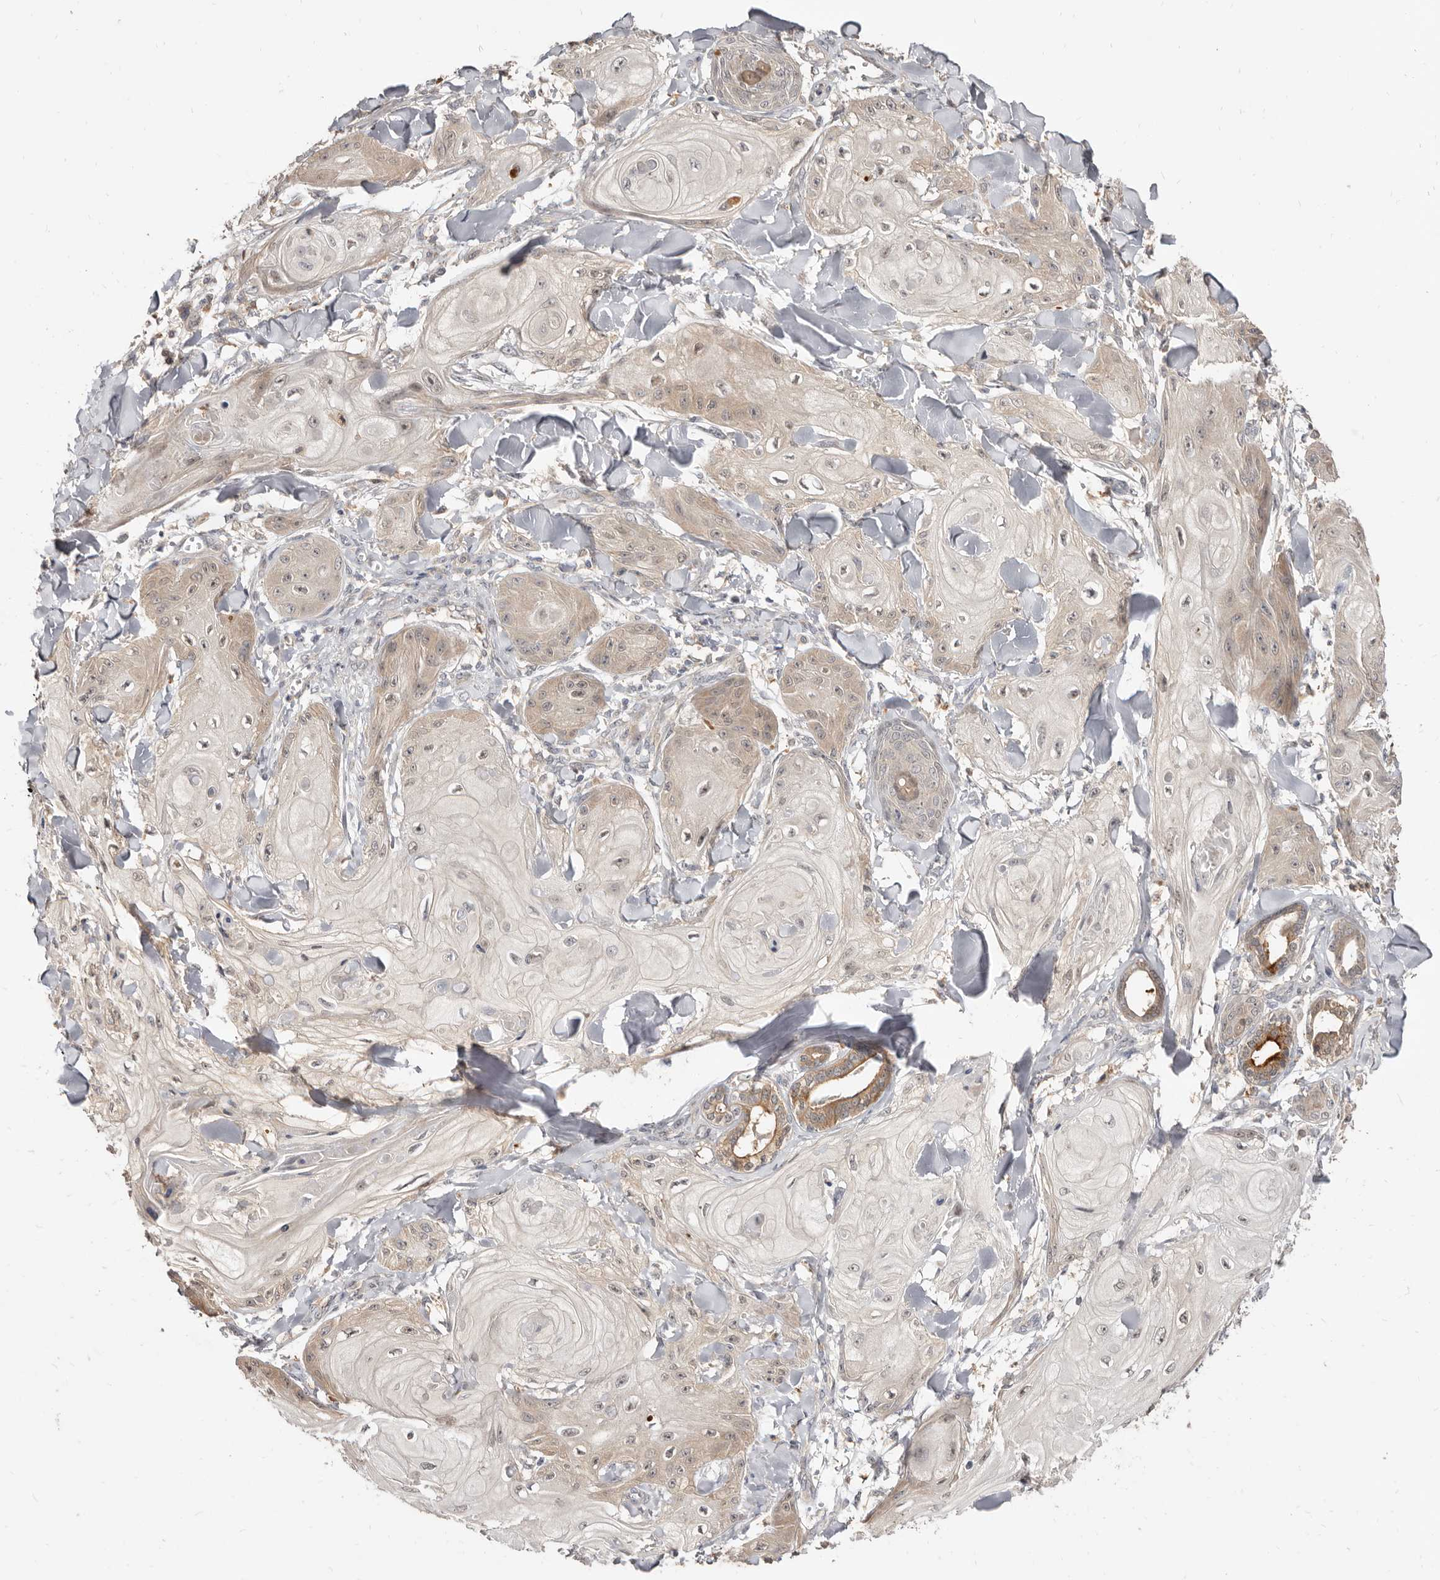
{"staining": {"intensity": "moderate", "quantity": "<25%", "location": "cytoplasmic/membranous"}, "tissue": "skin cancer", "cell_type": "Tumor cells", "image_type": "cancer", "snomed": [{"axis": "morphology", "description": "Squamous cell carcinoma, NOS"}, {"axis": "topography", "description": "Skin"}], "caption": "An image showing moderate cytoplasmic/membranous expression in about <25% of tumor cells in squamous cell carcinoma (skin), as visualized by brown immunohistochemical staining.", "gene": "TC2N", "patient": {"sex": "male", "age": 74}}